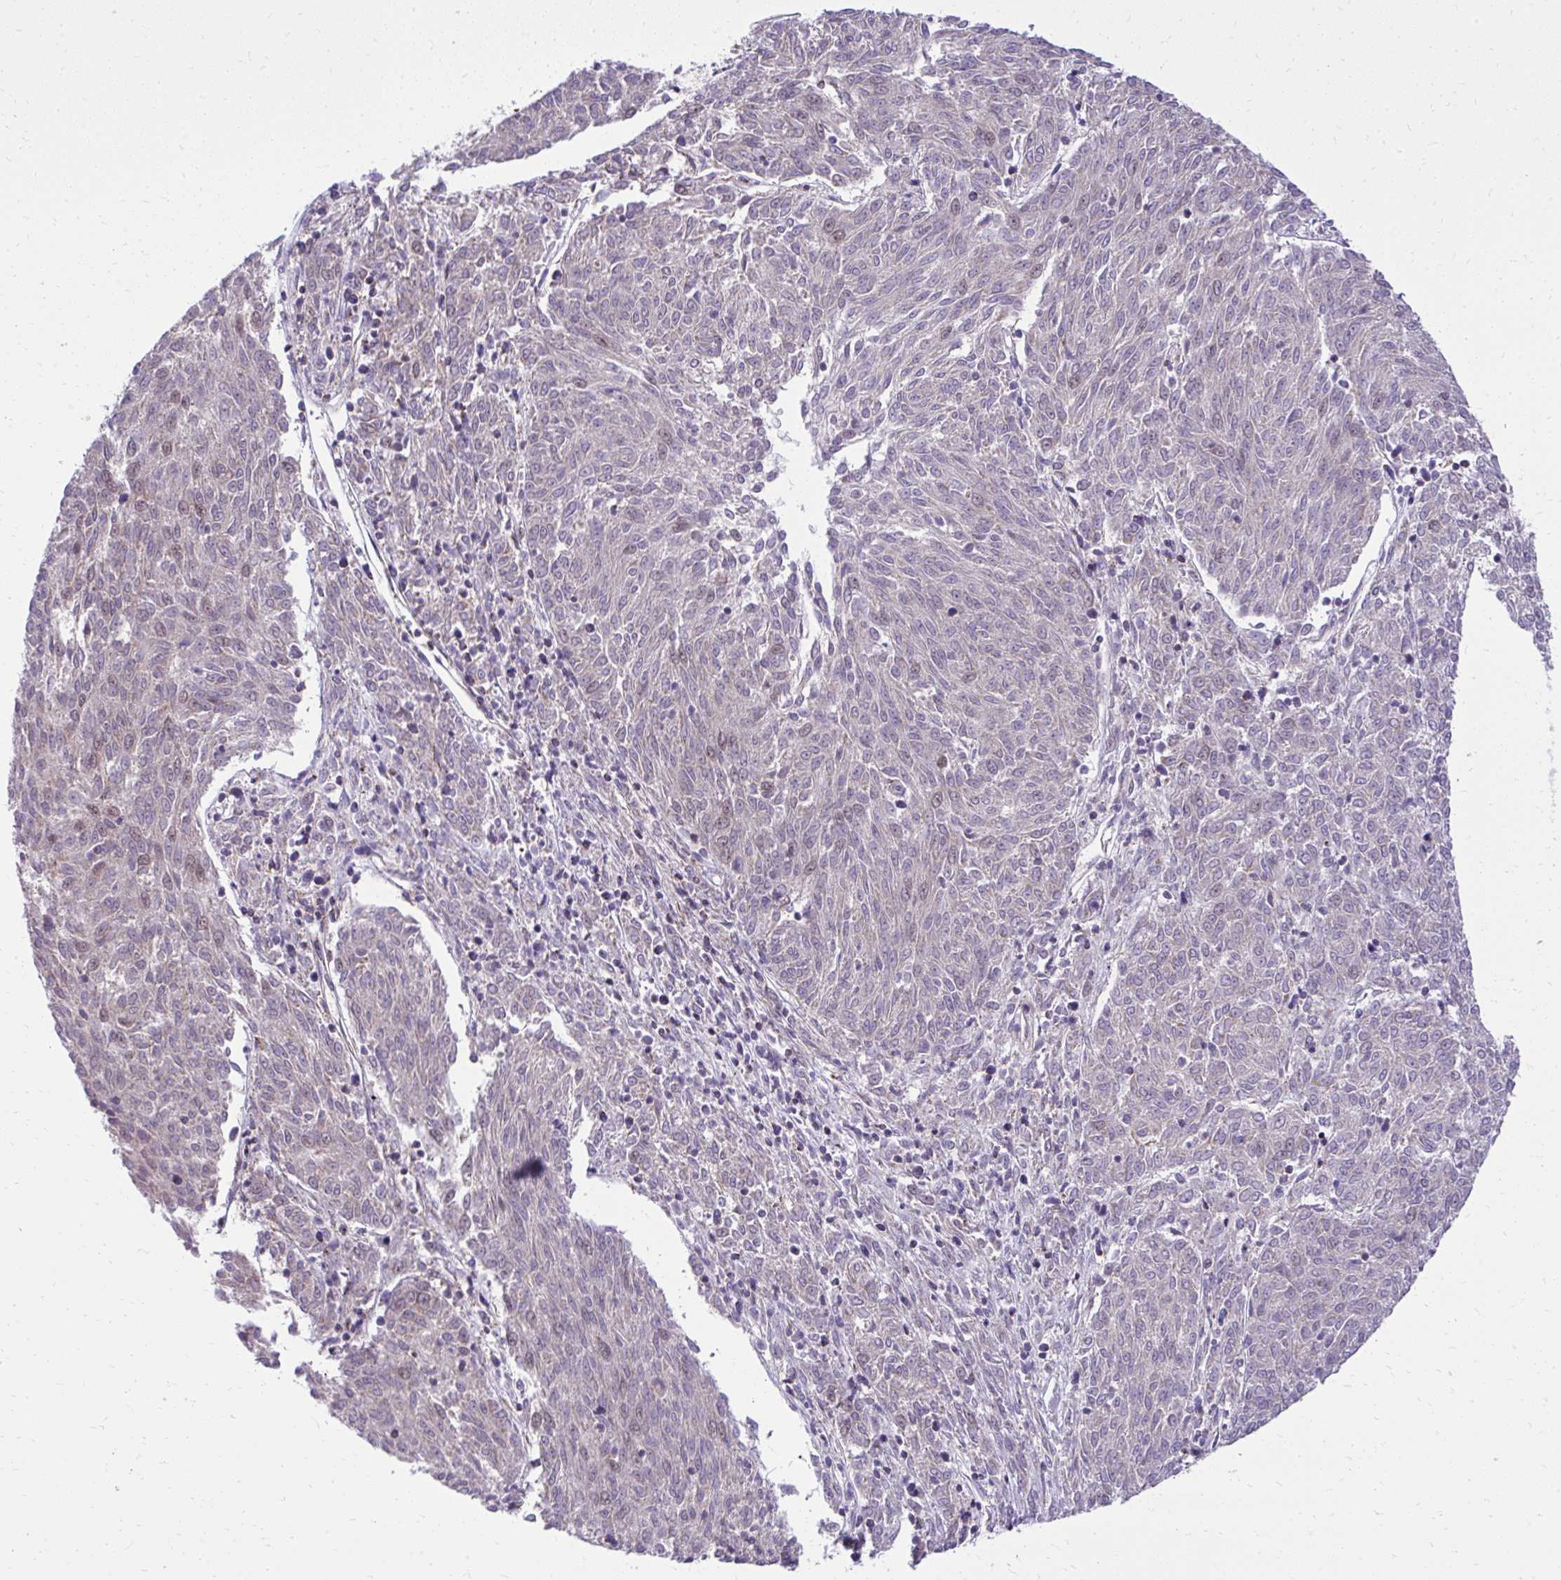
{"staining": {"intensity": "negative", "quantity": "none", "location": "none"}, "tissue": "melanoma", "cell_type": "Tumor cells", "image_type": "cancer", "snomed": [{"axis": "morphology", "description": "Malignant melanoma, NOS"}, {"axis": "topography", "description": "Skin"}], "caption": "This is an immunohistochemistry (IHC) photomicrograph of melanoma. There is no expression in tumor cells.", "gene": "GPRIN3", "patient": {"sex": "female", "age": 72}}